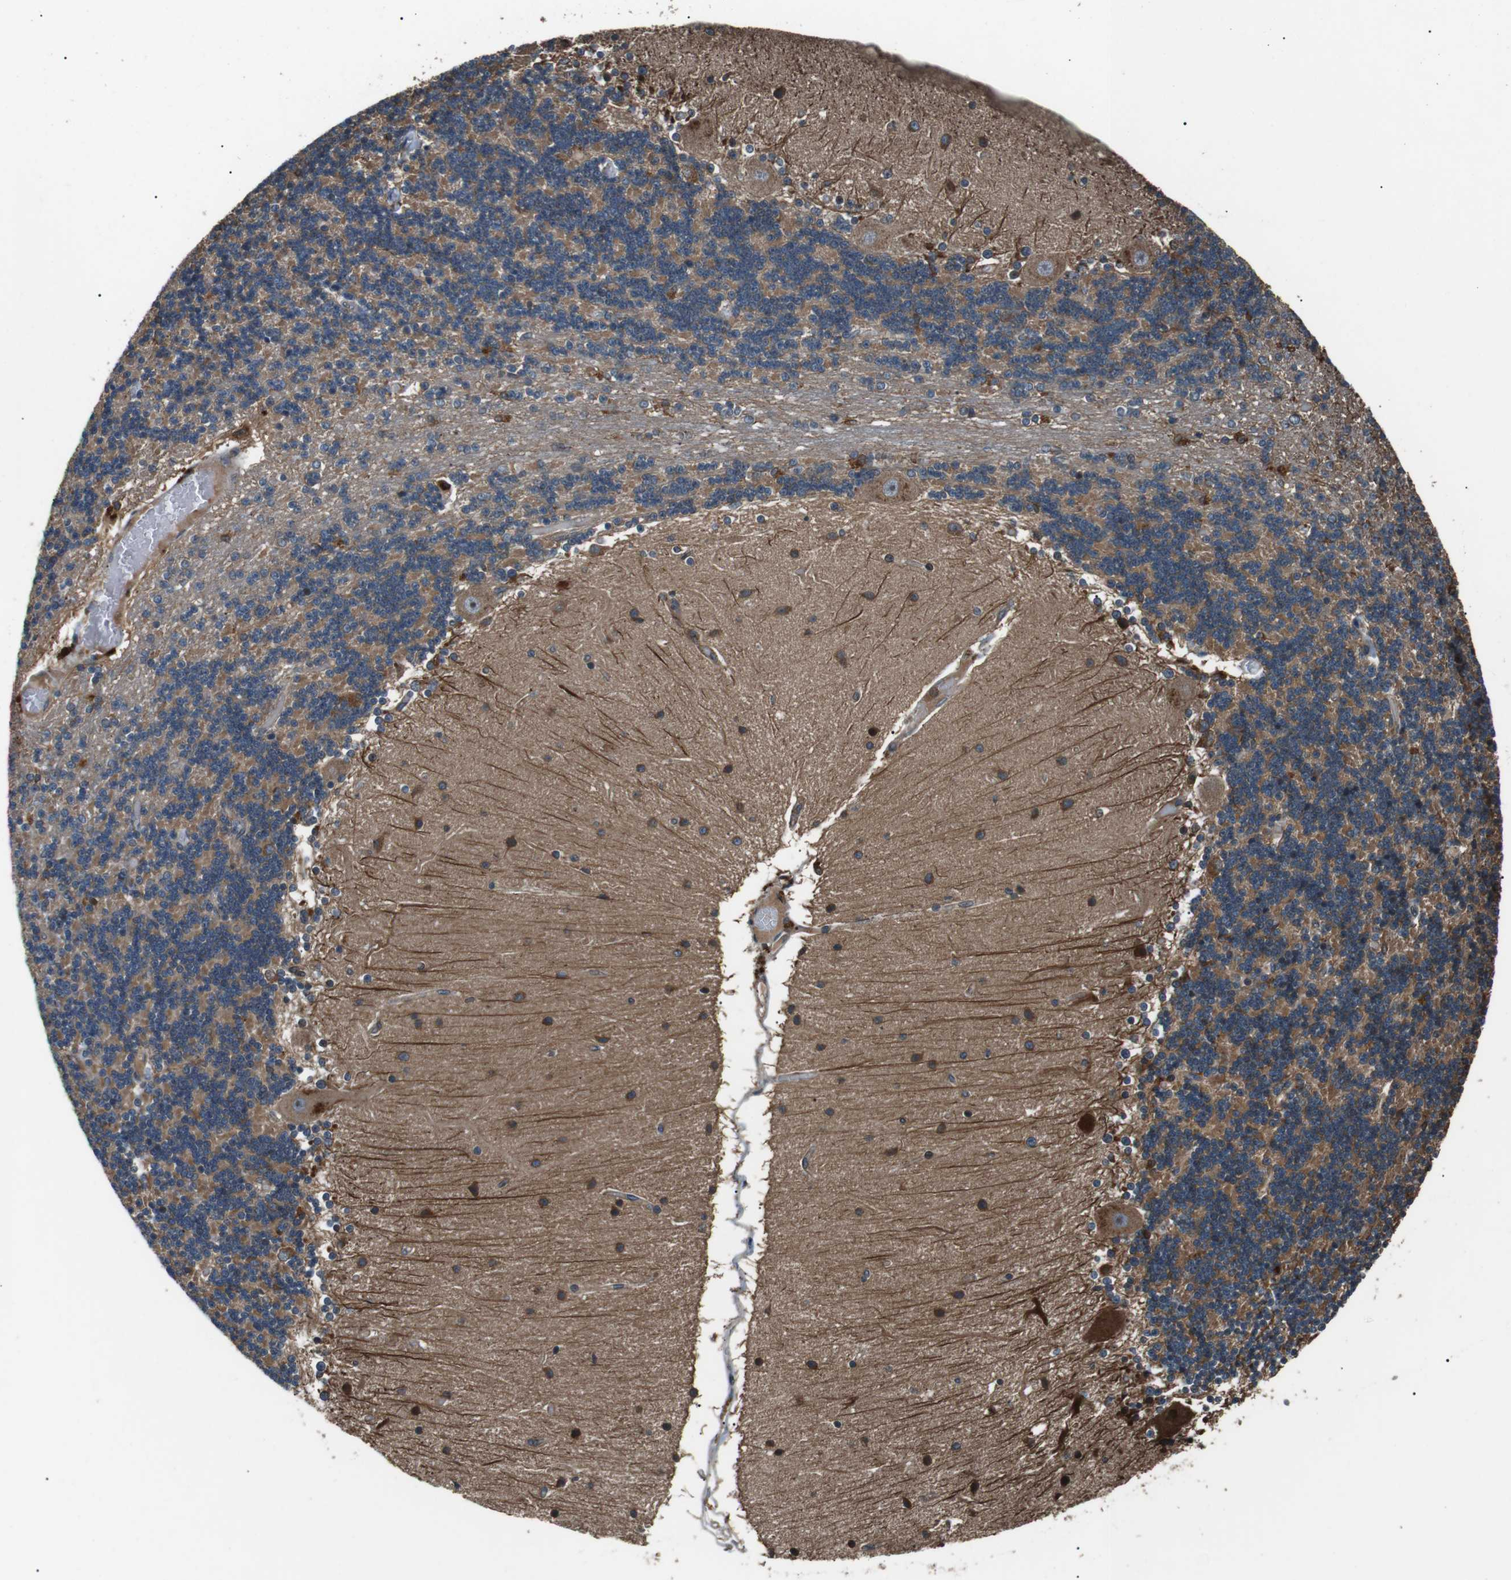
{"staining": {"intensity": "moderate", "quantity": ">75%", "location": "cytoplasmic/membranous"}, "tissue": "cerebellum", "cell_type": "Cells in granular layer", "image_type": "normal", "snomed": [{"axis": "morphology", "description": "Normal tissue, NOS"}, {"axis": "topography", "description": "Cerebellum"}], "caption": "A brown stain shows moderate cytoplasmic/membranous staining of a protein in cells in granular layer of normal human cerebellum.", "gene": "GPR161", "patient": {"sex": "female", "age": 54}}